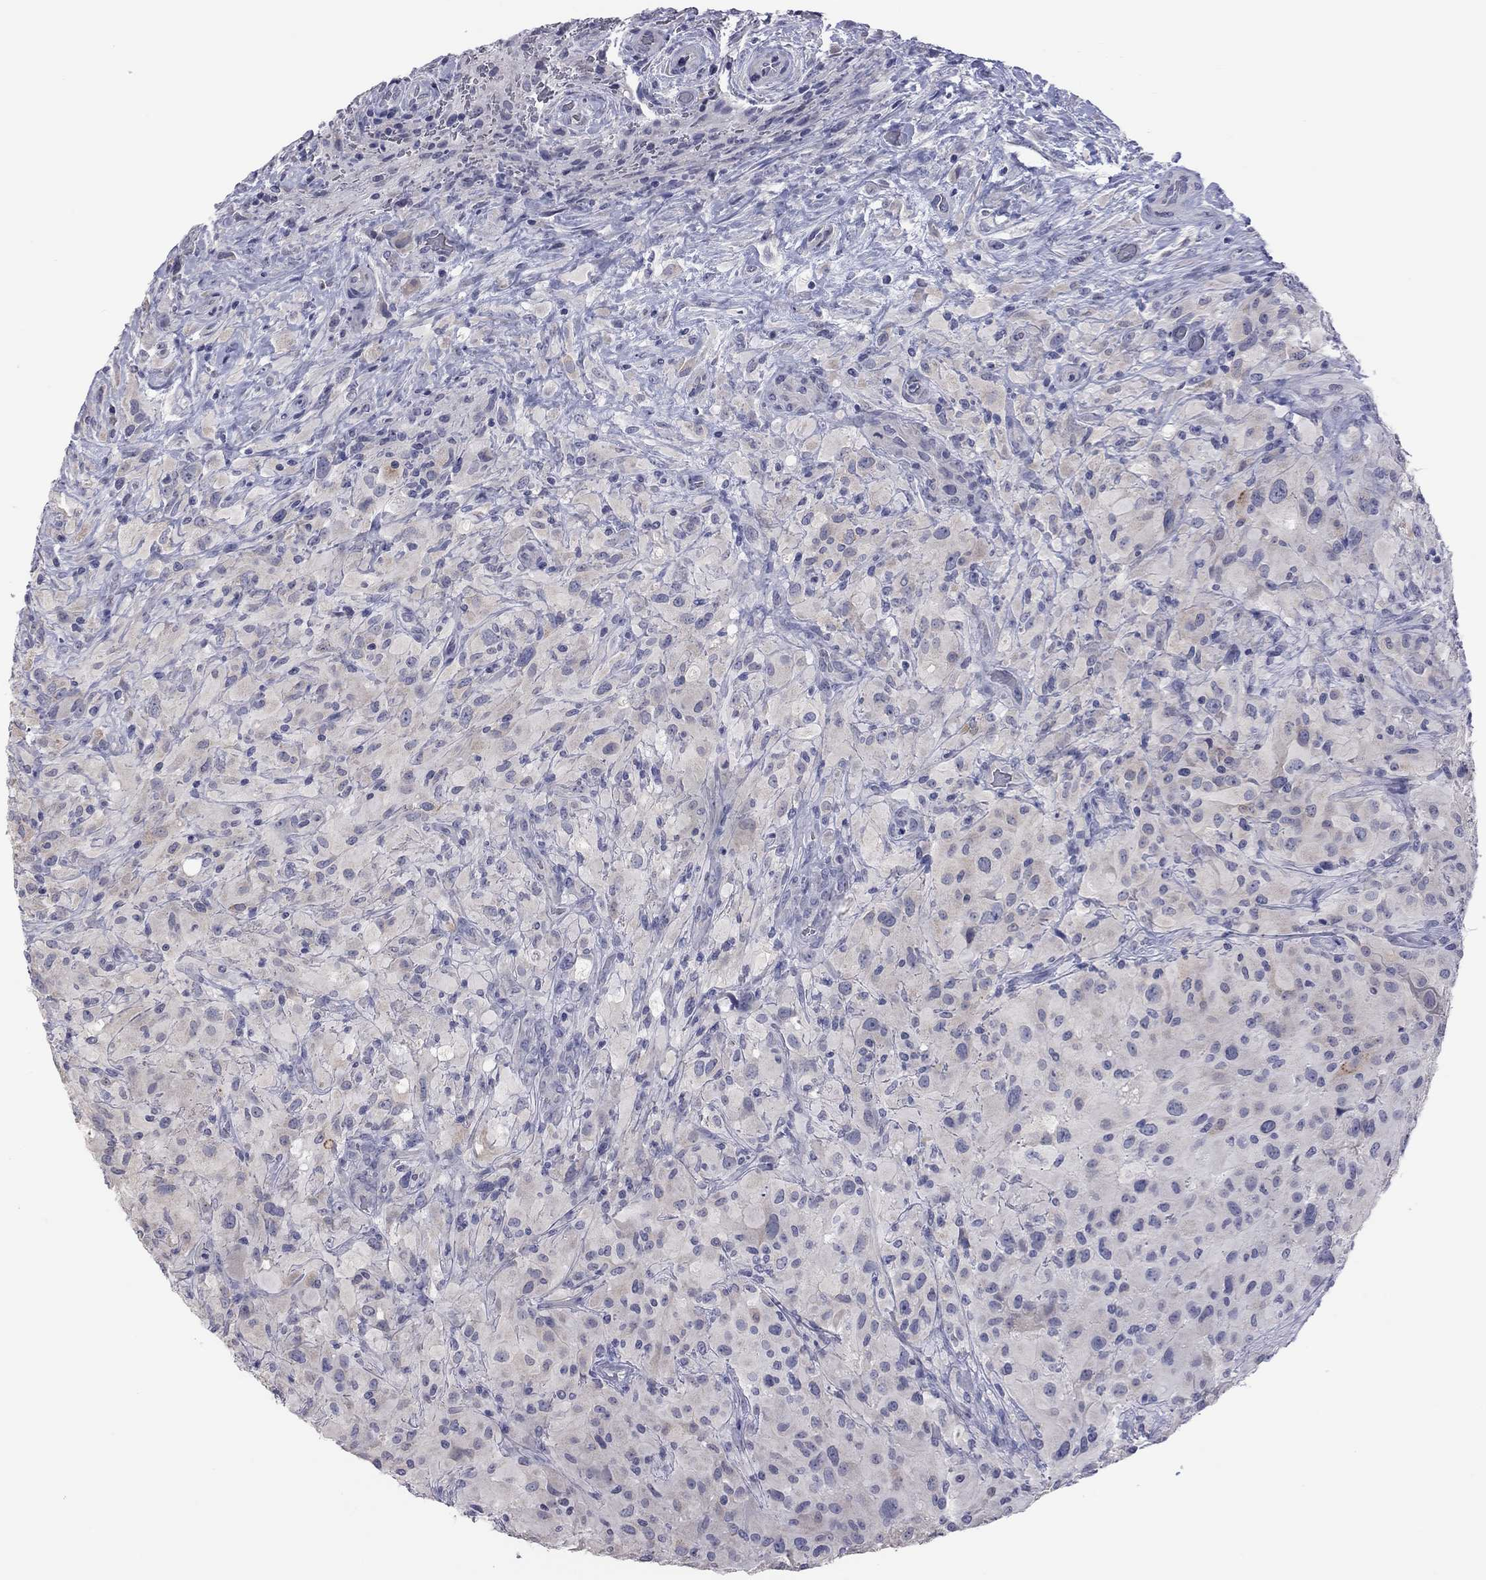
{"staining": {"intensity": "negative", "quantity": "none", "location": "none"}, "tissue": "glioma", "cell_type": "Tumor cells", "image_type": "cancer", "snomed": [{"axis": "morphology", "description": "Glioma, malignant, High grade"}, {"axis": "topography", "description": "Cerebral cortex"}], "caption": "Malignant glioma (high-grade) was stained to show a protein in brown. There is no significant staining in tumor cells. The staining is performed using DAB (3,3'-diaminobenzidine) brown chromogen with nuclei counter-stained in using hematoxylin.", "gene": "HYLS1", "patient": {"sex": "male", "age": 35}}